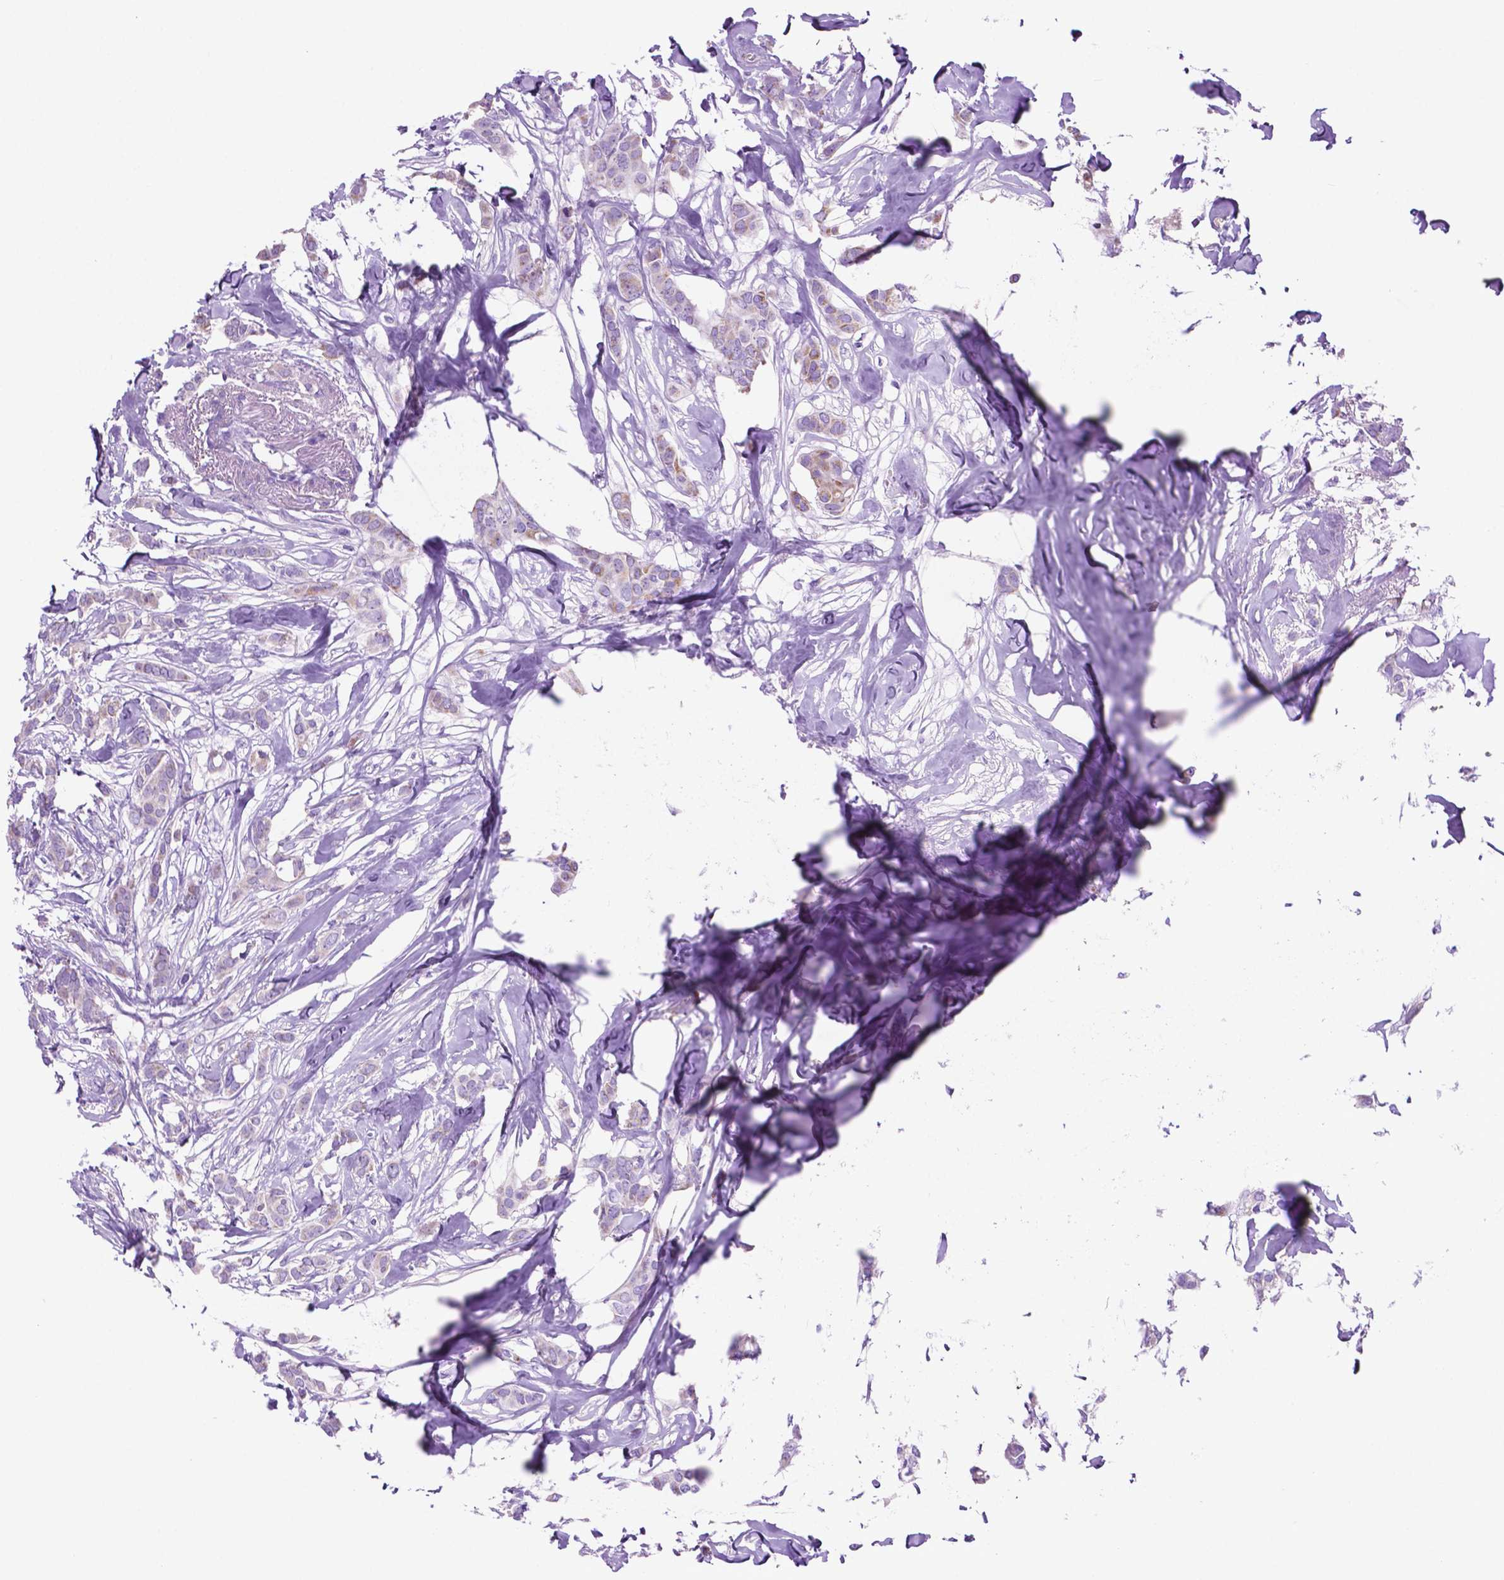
{"staining": {"intensity": "weak", "quantity": "25%-75%", "location": "cytoplasmic/membranous"}, "tissue": "breast cancer", "cell_type": "Tumor cells", "image_type": "cancer", "snomed": [{"axis": "morphology", "description": "Duct carcinoma"}, {"axis": "topography", "description": "Breast"}], "caption": "DAB immunohistochemical staining of breast cancer demonstrates weak cytoplasmic/membranous protein expression in about 25%-75% of tumor cells.", "gene": "GDPD5", "patient": {"sex": "female", "age": 62}}